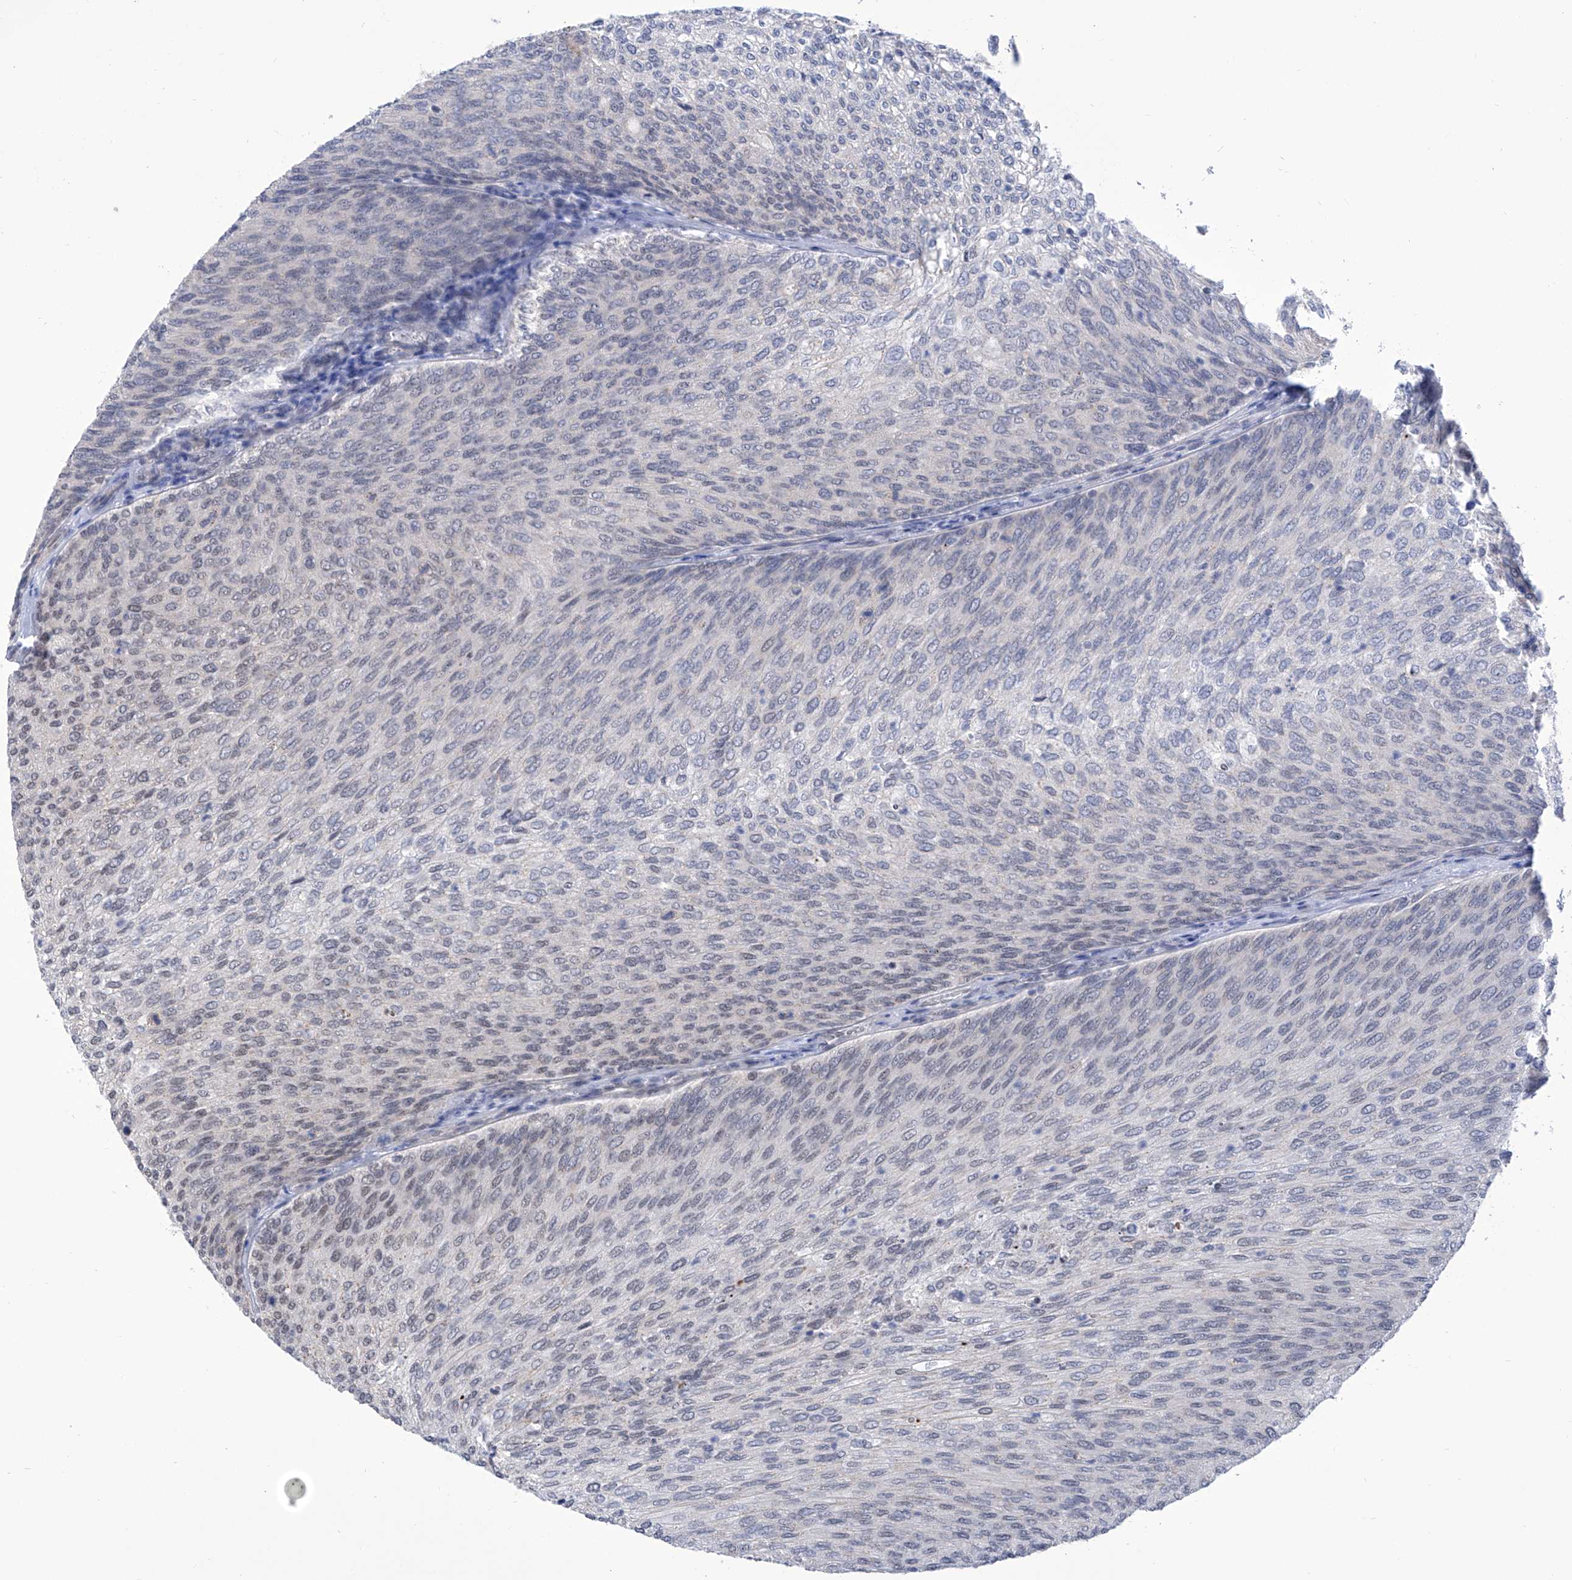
{"staining": {"intensity": "moderate", "quantity": "25%-75%", "location": "nuclear"}, "tissue": "urothelial cancer", "cell_type": "Tumor cells", "image_type": "cancer", "snomed": [{"axis": "morphology", "description": "Urothelial carcinoma, Low grade"}, {"axis": "topography", "description": "Urinary bladder"}], "caption": "Immunohistochemistry (IHC) (DAB (3,3'-diaminobenzidine)) staining of human low-grade urothelial carcinoma displays moderate nuclear protein positivity in about 25%-75% of tumor cells.", "gene": "SART1", "patient": {"sex": "female", "age": 79}}